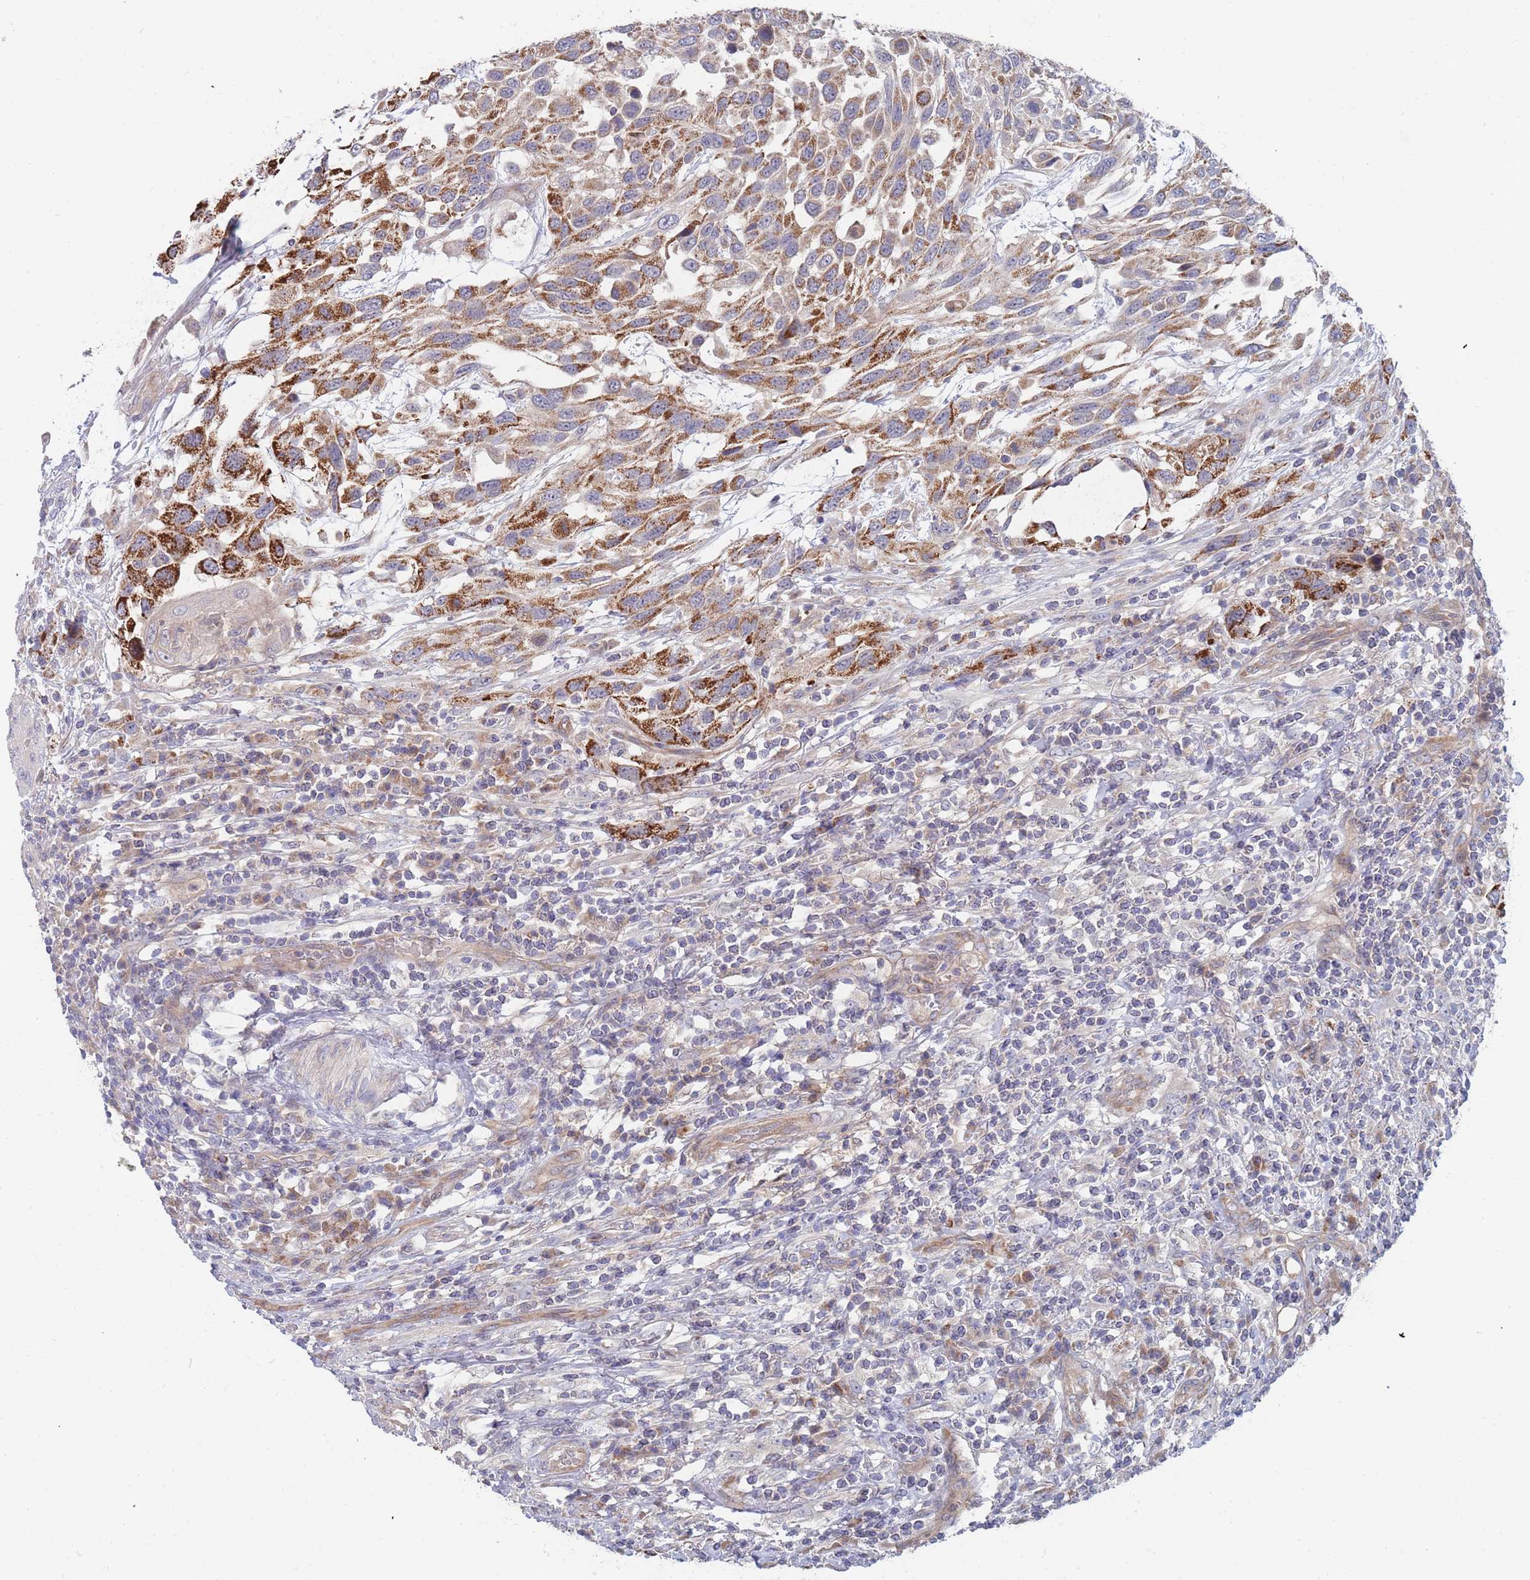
{"staining": {"intensity": "strong", "quantity": "25%-75%", "location": "cytoplasmic/membranous"}, "tissue": "urothelial cancer", "cell_type": "Tumor cells", "image_type": "cancer", "snomed": [{"axis": "morphology", "description": "Urothelial carcinoma, High grade"}, {"axis": "topography", "description": "Urinary bladder"}], "caption": "A brown stain highlights strong cytoplasmic/membranous staining of a protein in urothelial cancer tumor cells.", "gene": "NUB1", "patient": {"sex": "female", "age": 70}}